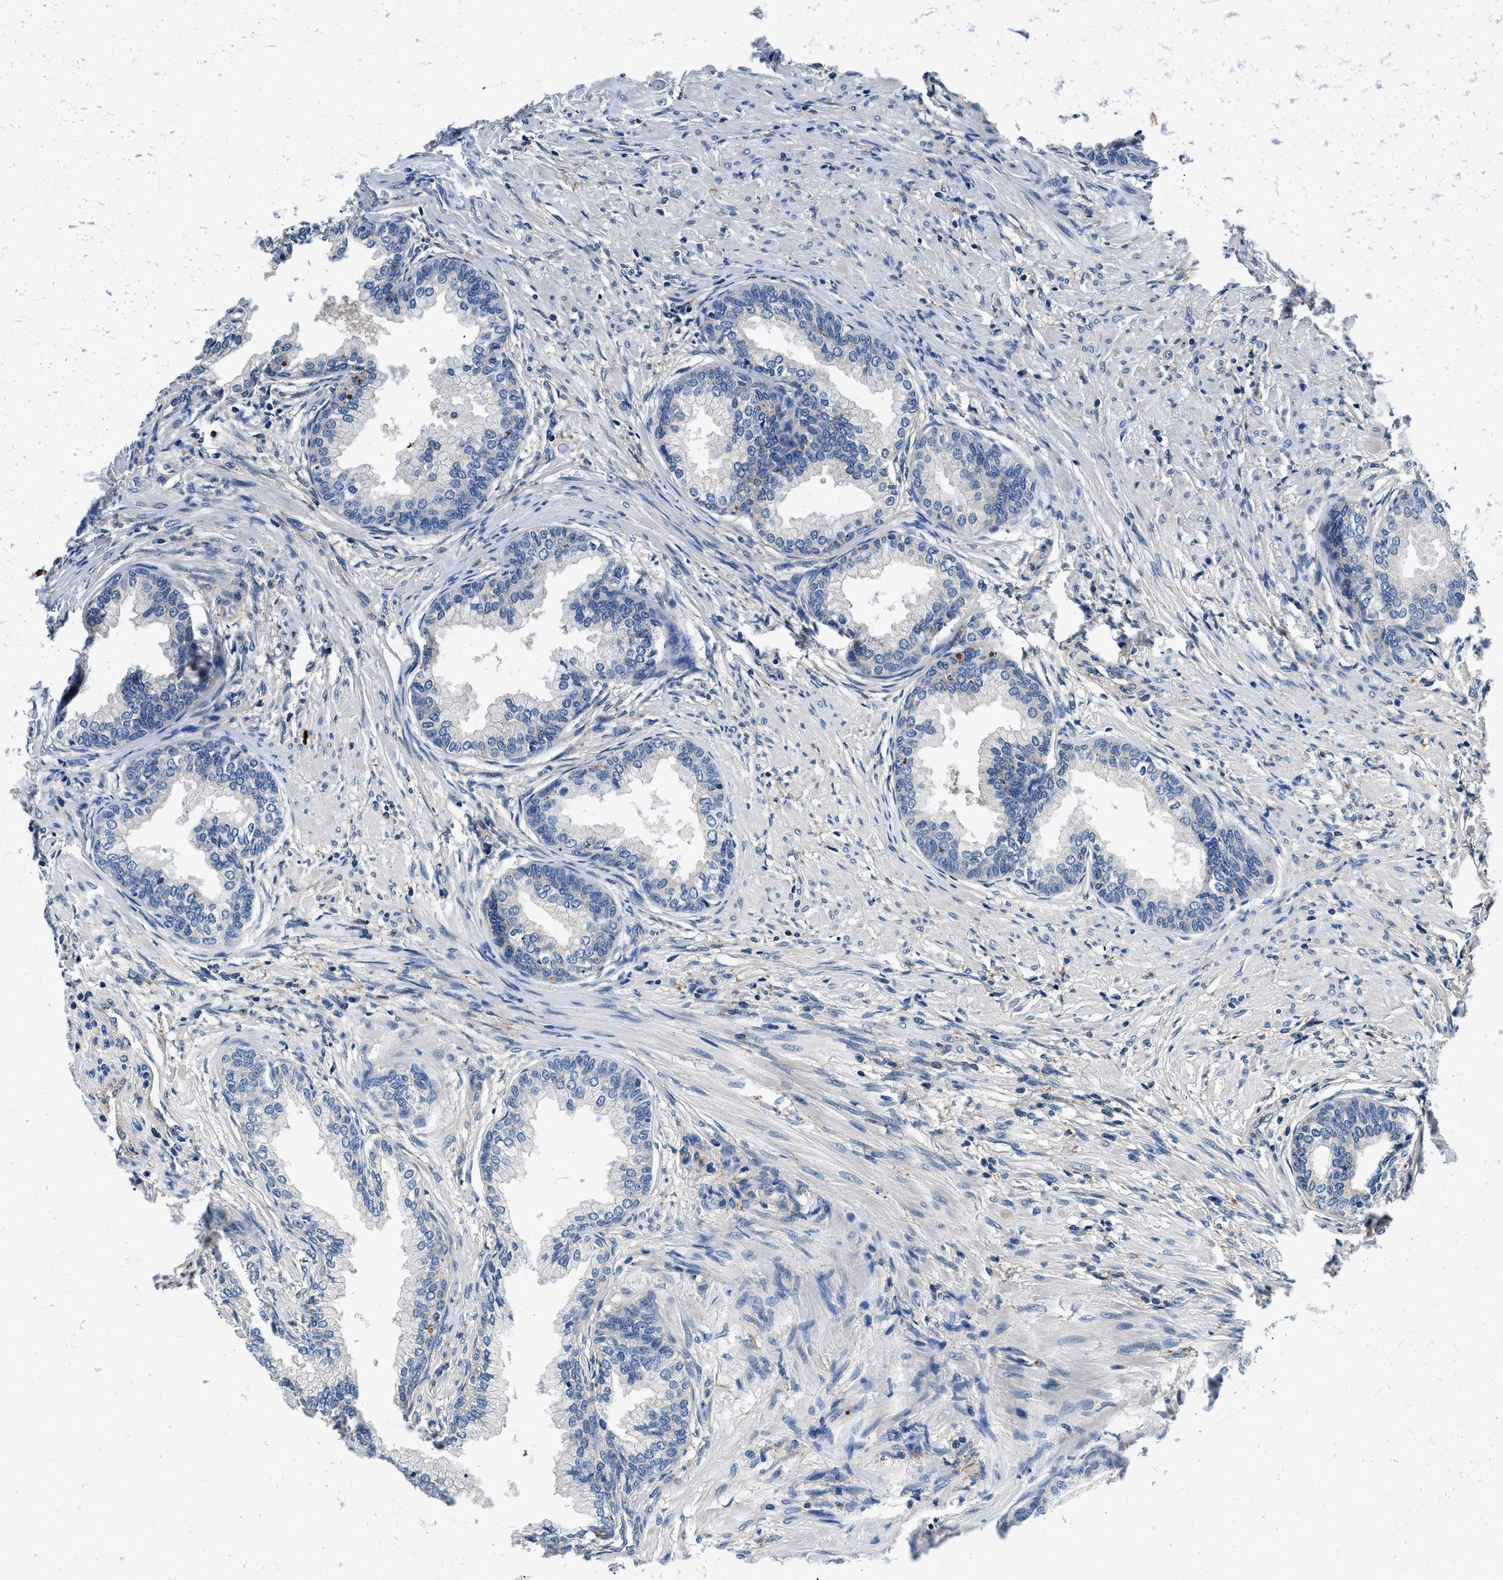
{"staining": {"intensity": "weak", "quantity": "<25%", "location": "cytoplasmic/membranous"}, "tissue": "prostate", "cell_type": "Glandular cells", "image_type": "normal", "snomed": [{"axis": "morphology", "description": "Normal tissue, NOS"}, {"axis": "topography", "description": "Prostate"}], "caption": "This is a photomicrograph of immunohistochemistry staining of benign prostate, which shows no expression in glandular cells.", "gene": "ZFAND3", "patient": {"sex": "male", "age": 76}}